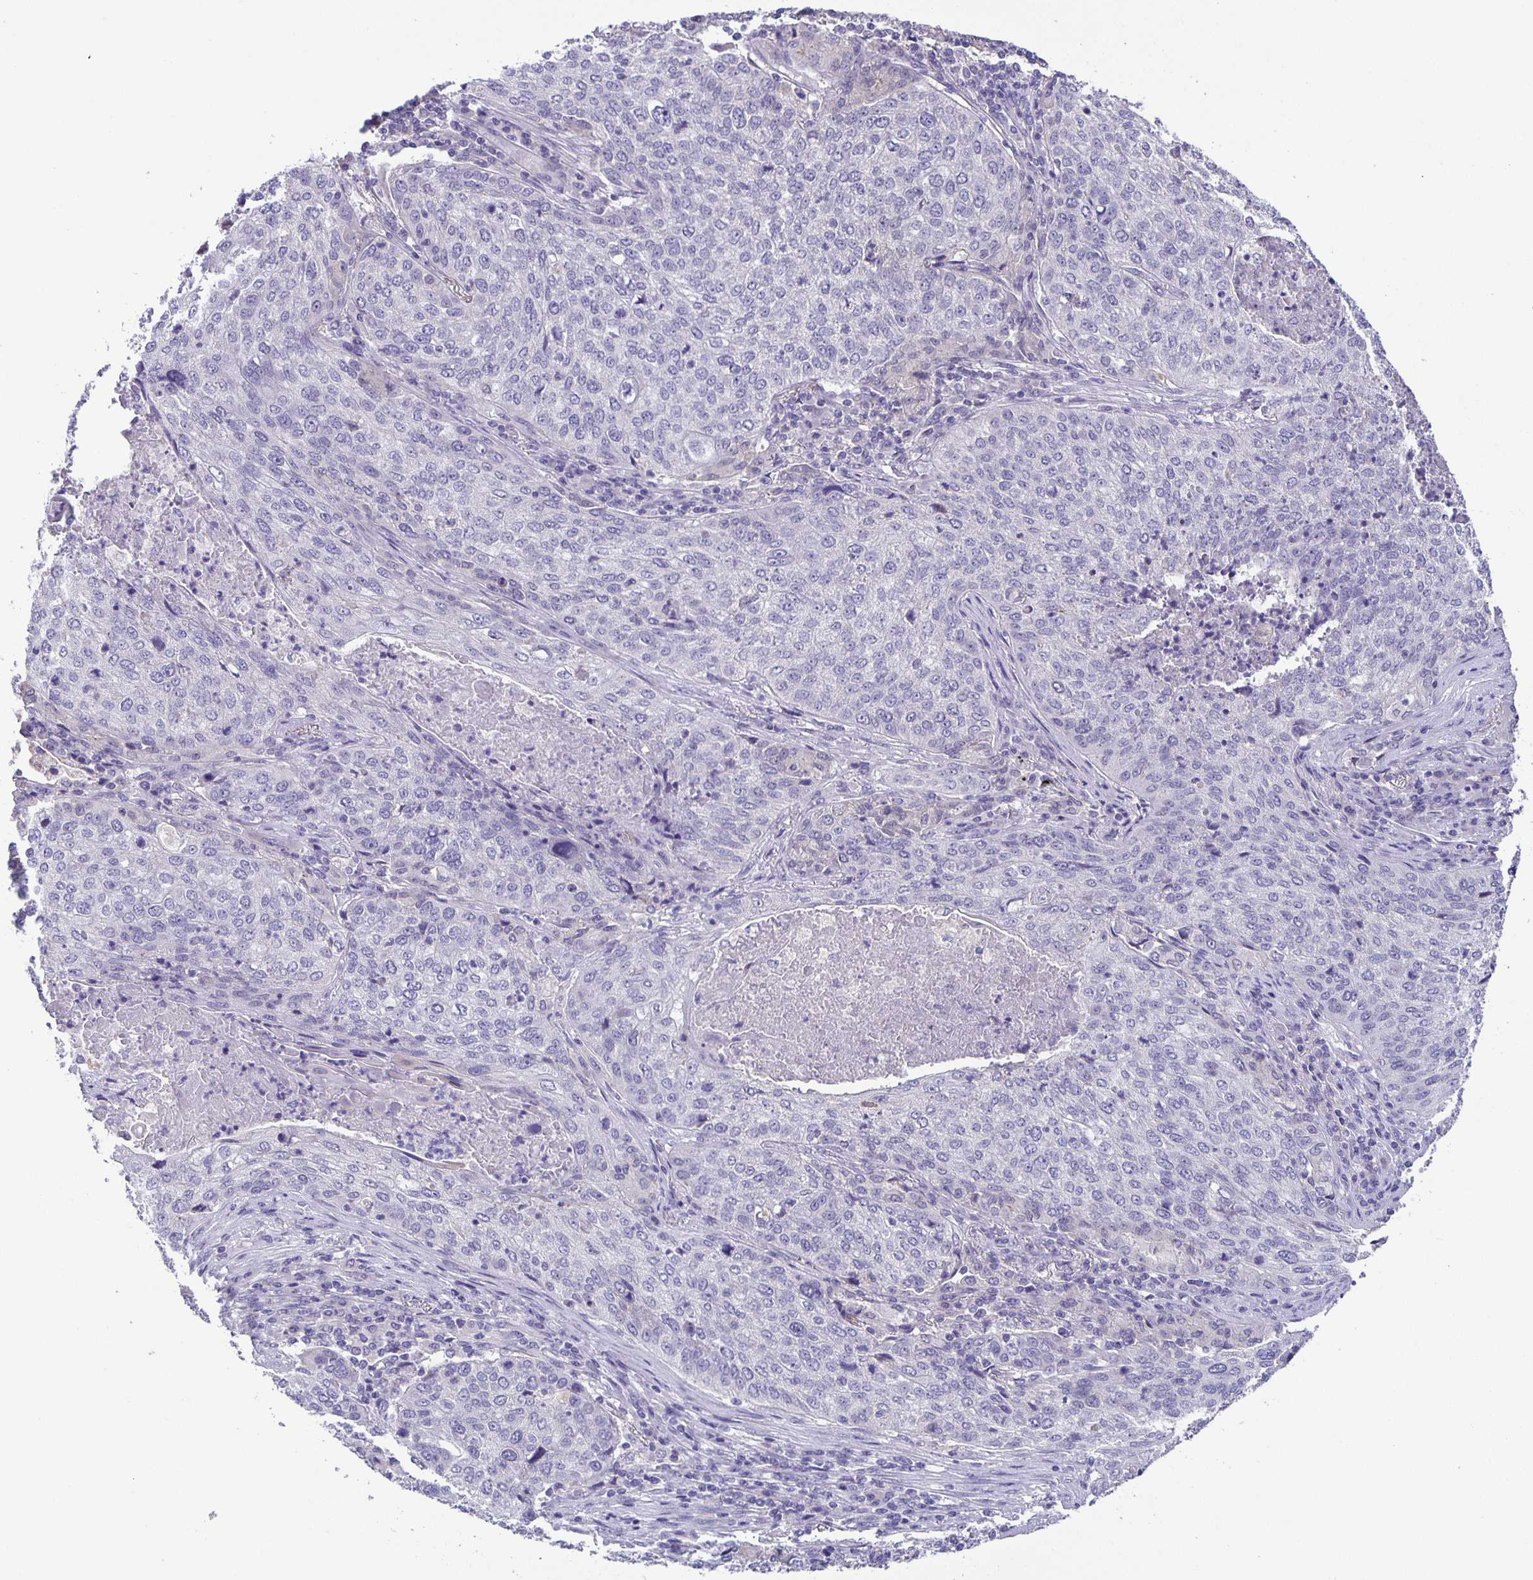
{"staining": {"intensity": "negative", "quantity": "none", "location": "none"}, "tissue": "lung cancer", "cell_type": "Tumor cells", "image_type": "cancer", "snomed": [{"axis": "morphology", "description": "Squamous cell carcinoma, NOS"}, {"axis": "topography", "description": "Lung"}], "caption": "Tumor cells are negative for protein expression in human lung cancer. (DAB immunohistochemistry (IHC) visualized using brightfield microscopy, high magnification).", "gene": "PTPN3", "patient": {"sex": "male", "age": 63}}